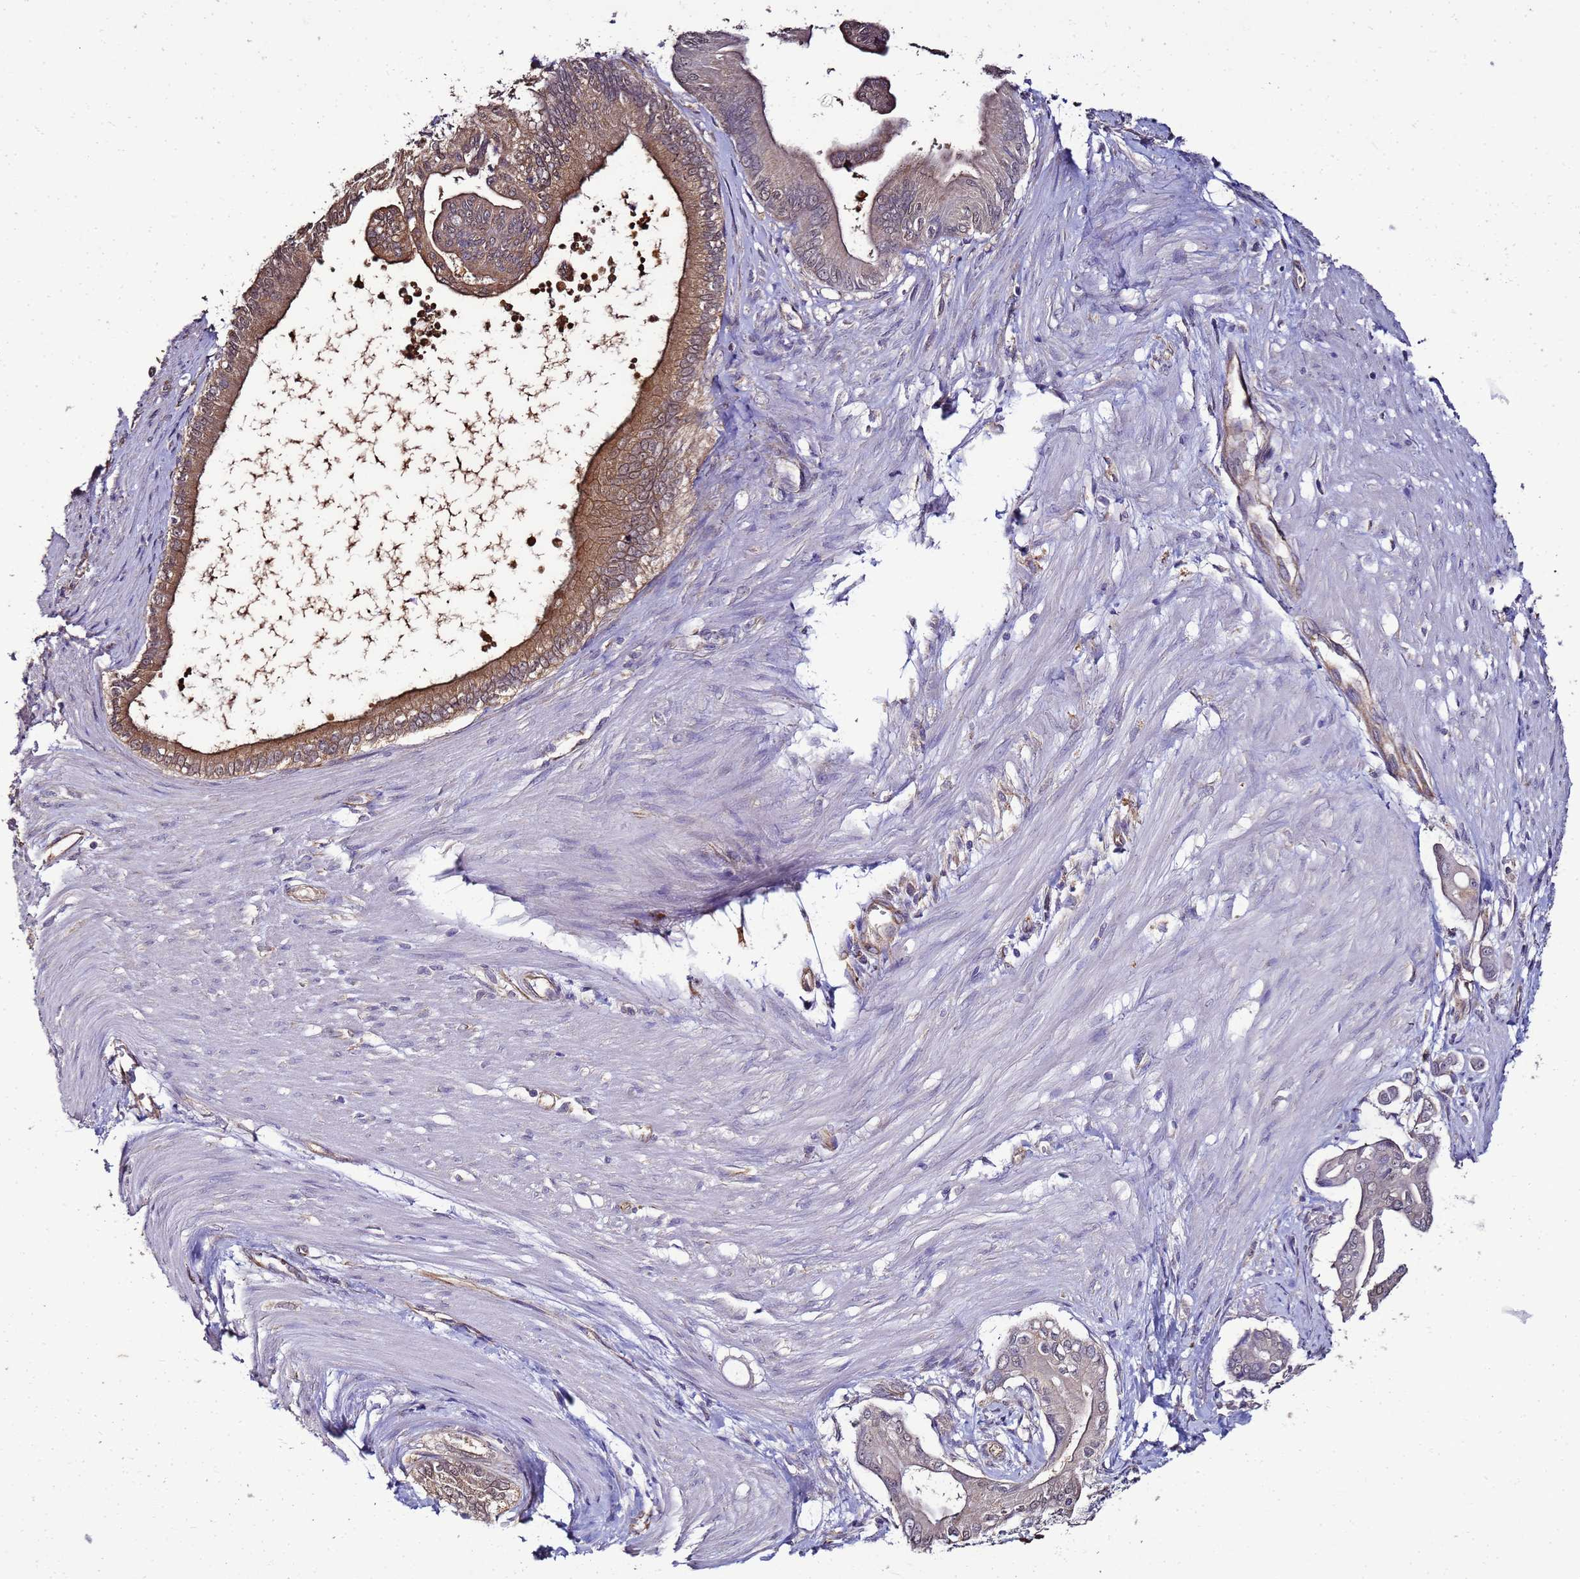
{"staining": {"intensity": "moderate", "quantity": "25%-75%", "location": "cytoplasmic/membranous"}, "tissue": "pancreatic cancer", "cell_type": "Tumor cells", "image_type": "cancer", "snomed": [{"axis": "morphology", "description": "Adenocarcinoma, NOS"}, {"axis": "topography", "description": "Pancreas"}], "caption": "Moderate cytoplasmic/membranous staining for a protein is present in about 25%-75% of tumor cells of pancreatic adenocarcinoma using immunohistochemistry.", "gene": "ENOPH1", "patient": {"sex": "male", "age": 71}}